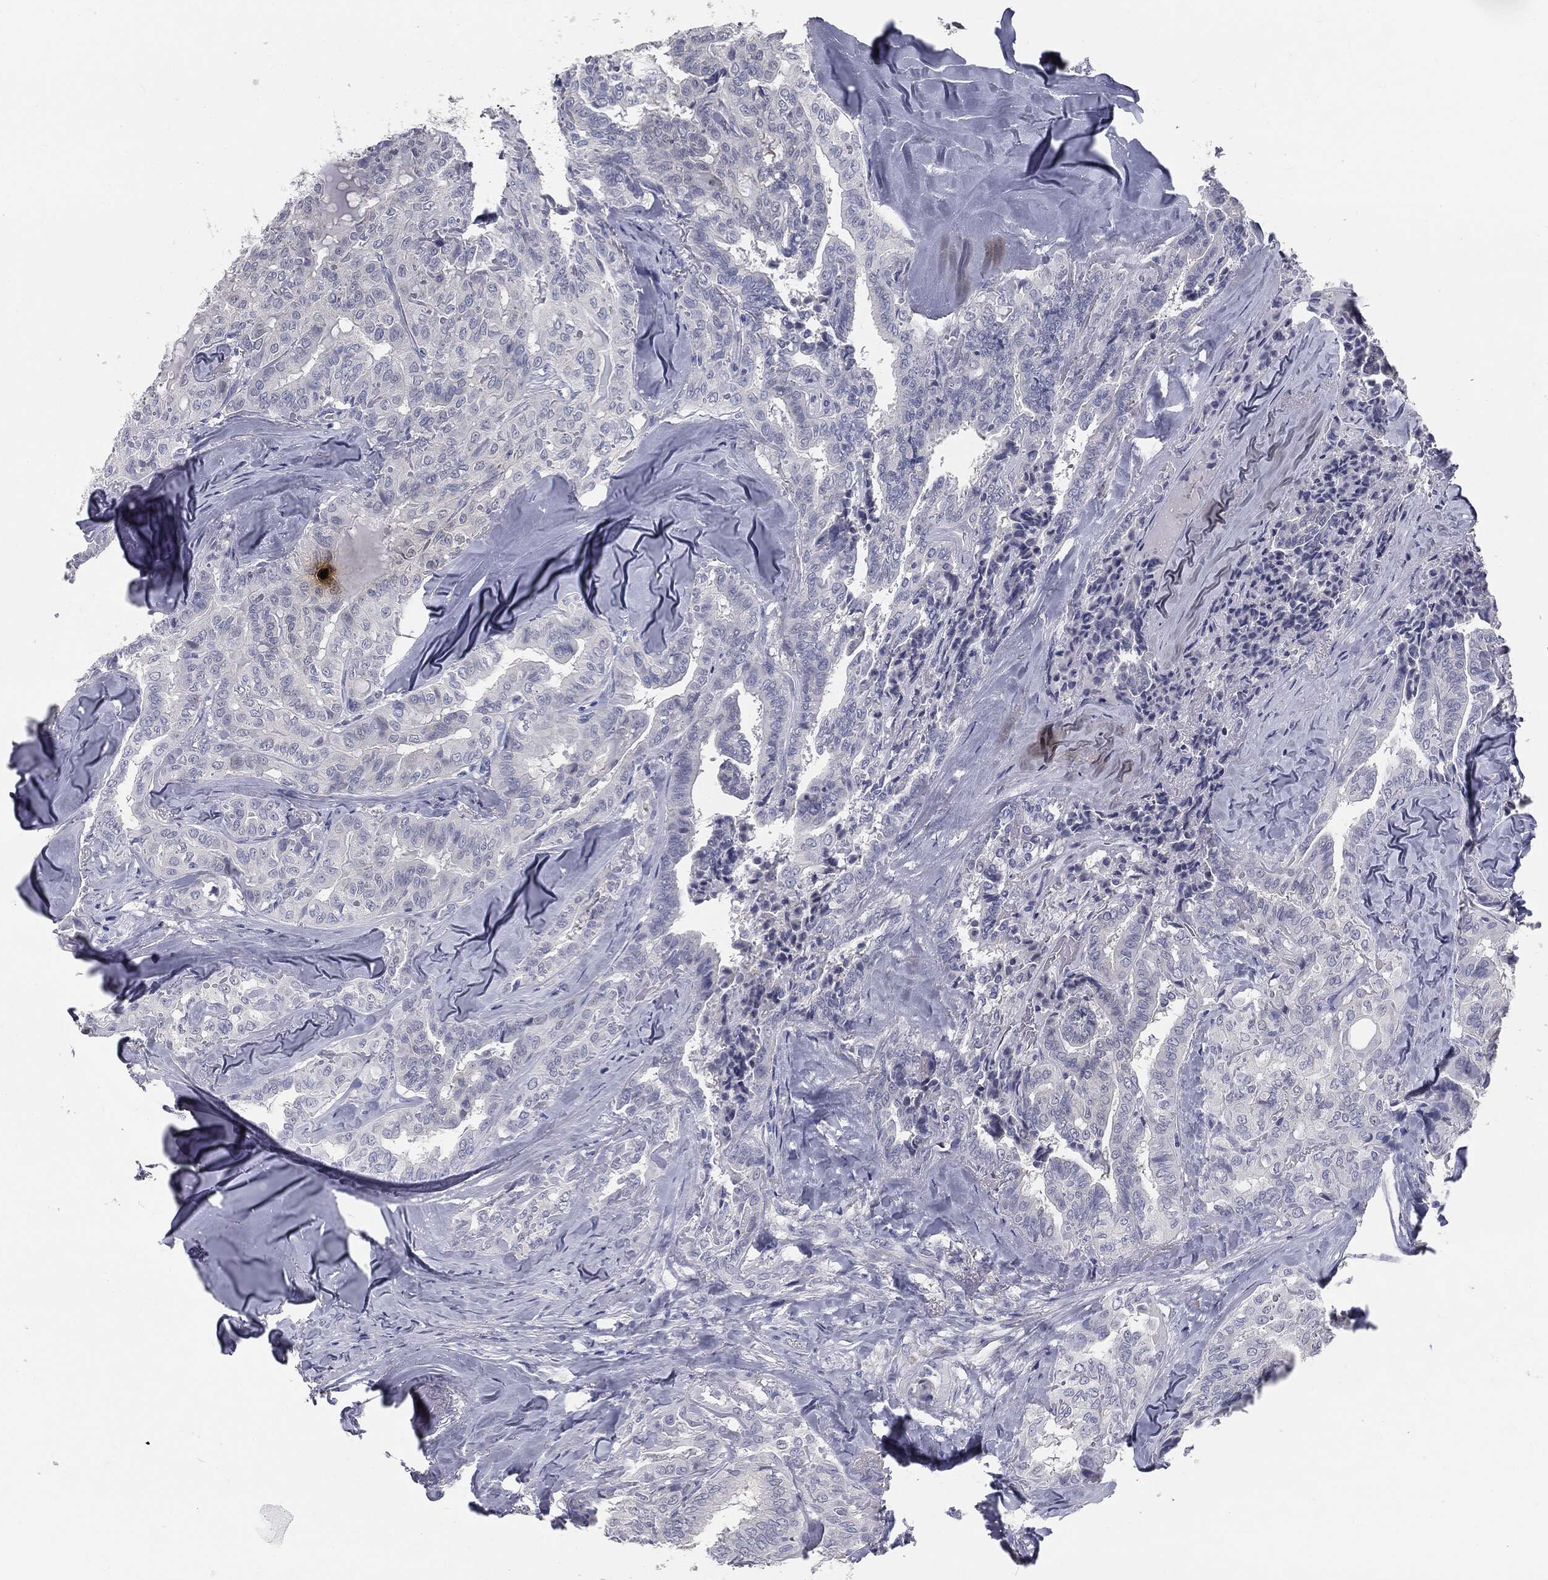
{"staining": {"intensity": "negative", "quantity": "none", "location": "none"}, "tissue": "thyroid cancer", "cell_type": "Tumor cells", "image_type": "cancer", "snomed": [{"axis": "morphology", "description": "Papillary adenocarcinoma, NOS"}, {"axis": "topography", "description": "Thyroid gland"}], "caption": "IHC of papillary adenocarcinoma (thyroid) shows no positivity in tumor cells. (Brightfield microscopy of DAB immunohistochemistry at high magnification).", "gene": "MUC5AC", "patient": {"sex": "female", "age": 68}}